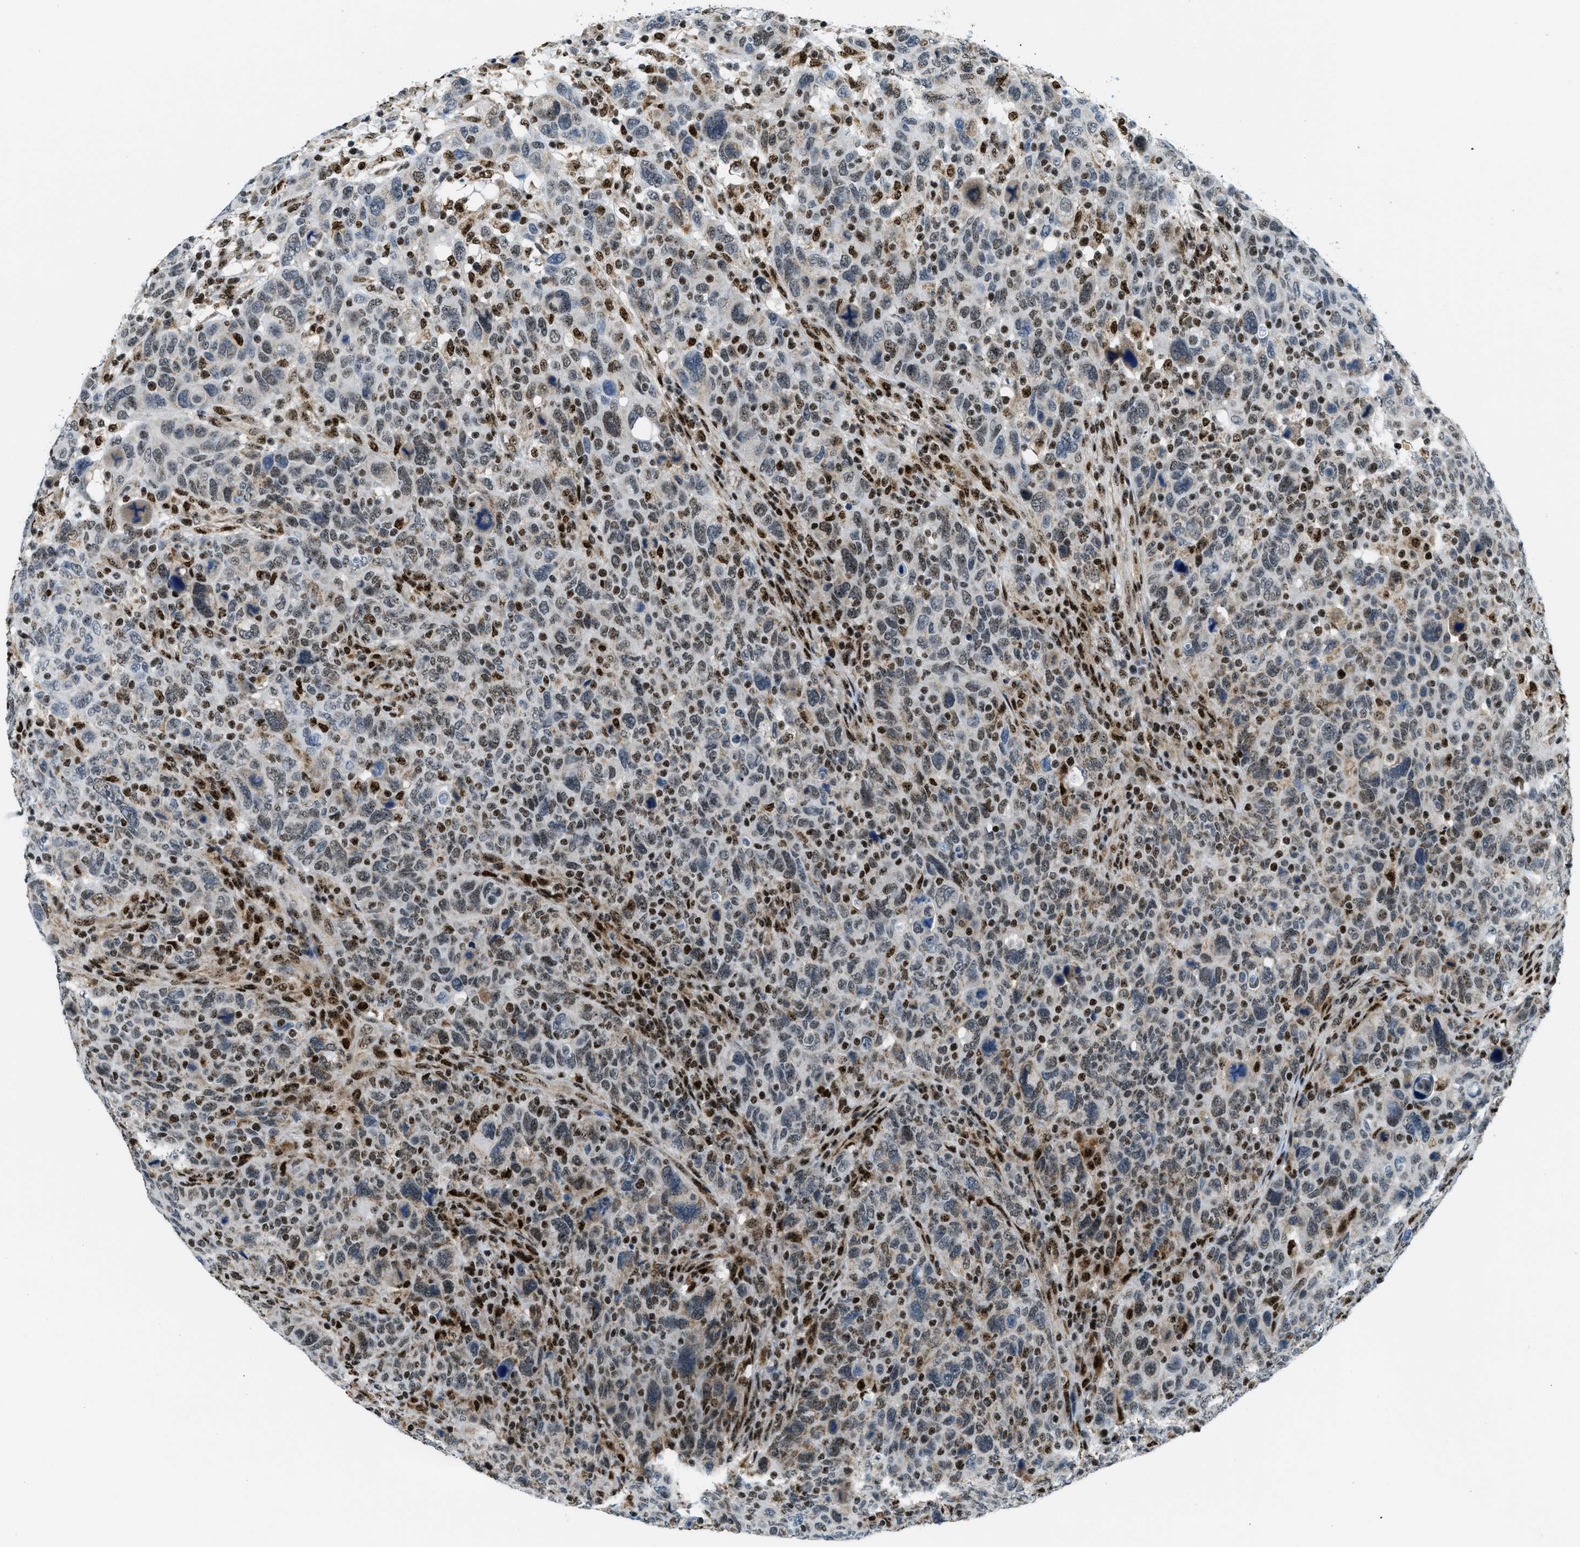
{"staining": {"intensity": "weak", "quantity": ">75%", "location": "nuclear"}, "tissue": "breast cancer", "cell_type": "Tumor cells", "image_type": "cancer", "snomed": [{"axis": "morphology", "description": "Duct carcinoma"}, {"axis": "topography", "description": "Breast"}], "caption": "Breast infiltrating ductal carcinoma was stained to show a protein in brown. There is low levels of weak nuclear expression in approximately >75% of tumor cells.", "gene": "SP100", "patient": {"sex": "female", "age": 37}}